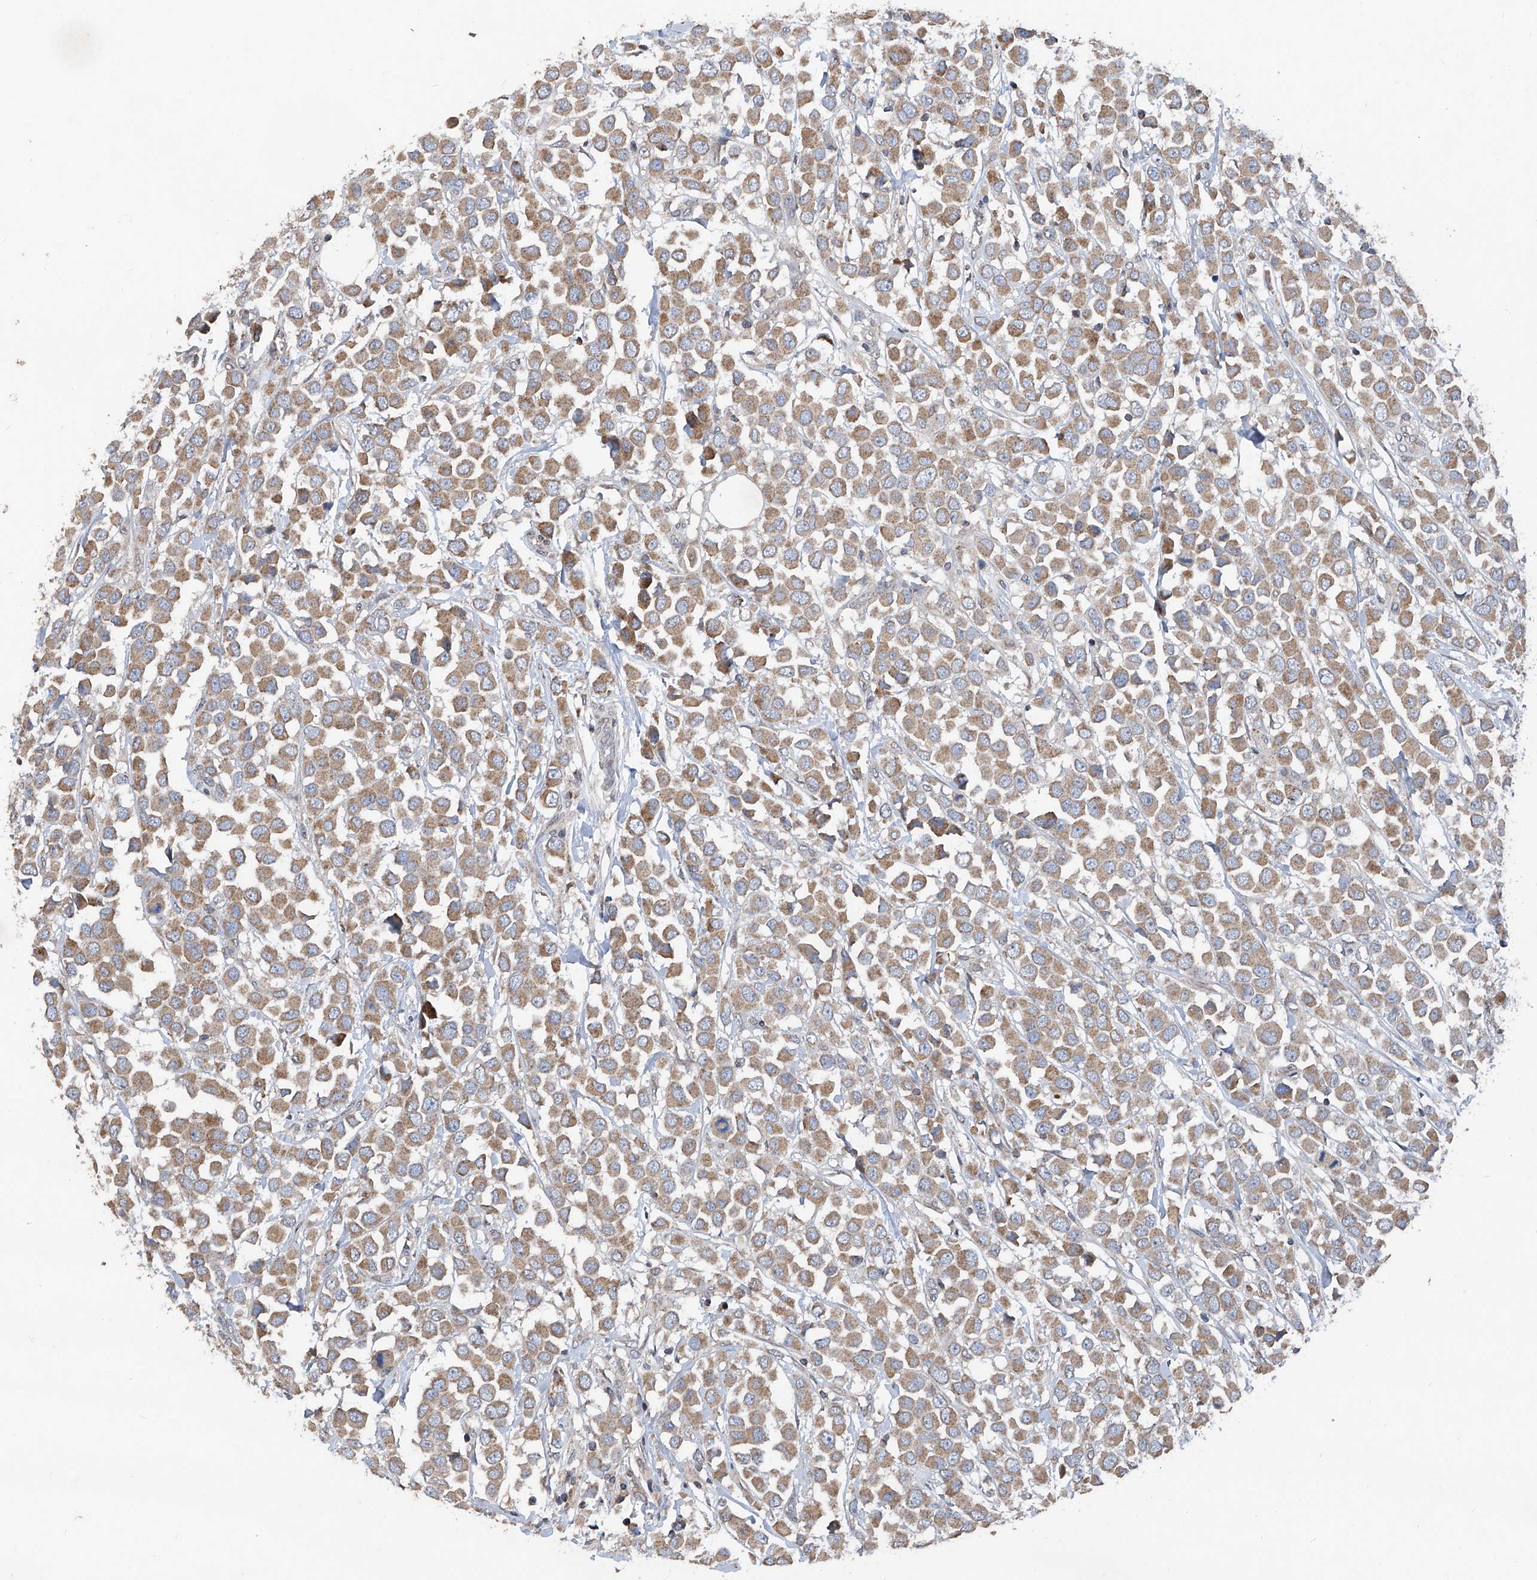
{"staining": {"intensity": "moderate", "quantity": ">75%", "location": "cytoplasmic/membranous"}, "tissue": "breast cancer", "cell_type": "Tumor cells", "image_type": "cancer", "snomed": [{"axis": "morphology", "description": "Duct carcinoma"}, {"axis": "topography", "description": "Breast"}], "caption": "Moderate cytoplasmic/membranous protein staining is identified in approximately >75% of tumor cells in invasive ductal carcinoma (breast). Using DAB (brown) and hematoxylin (blue) stains, captured at high magnification using brightfield microscopy.", "gene": "BCKDHB", "patient": {"sex": "female", "age": 61}}